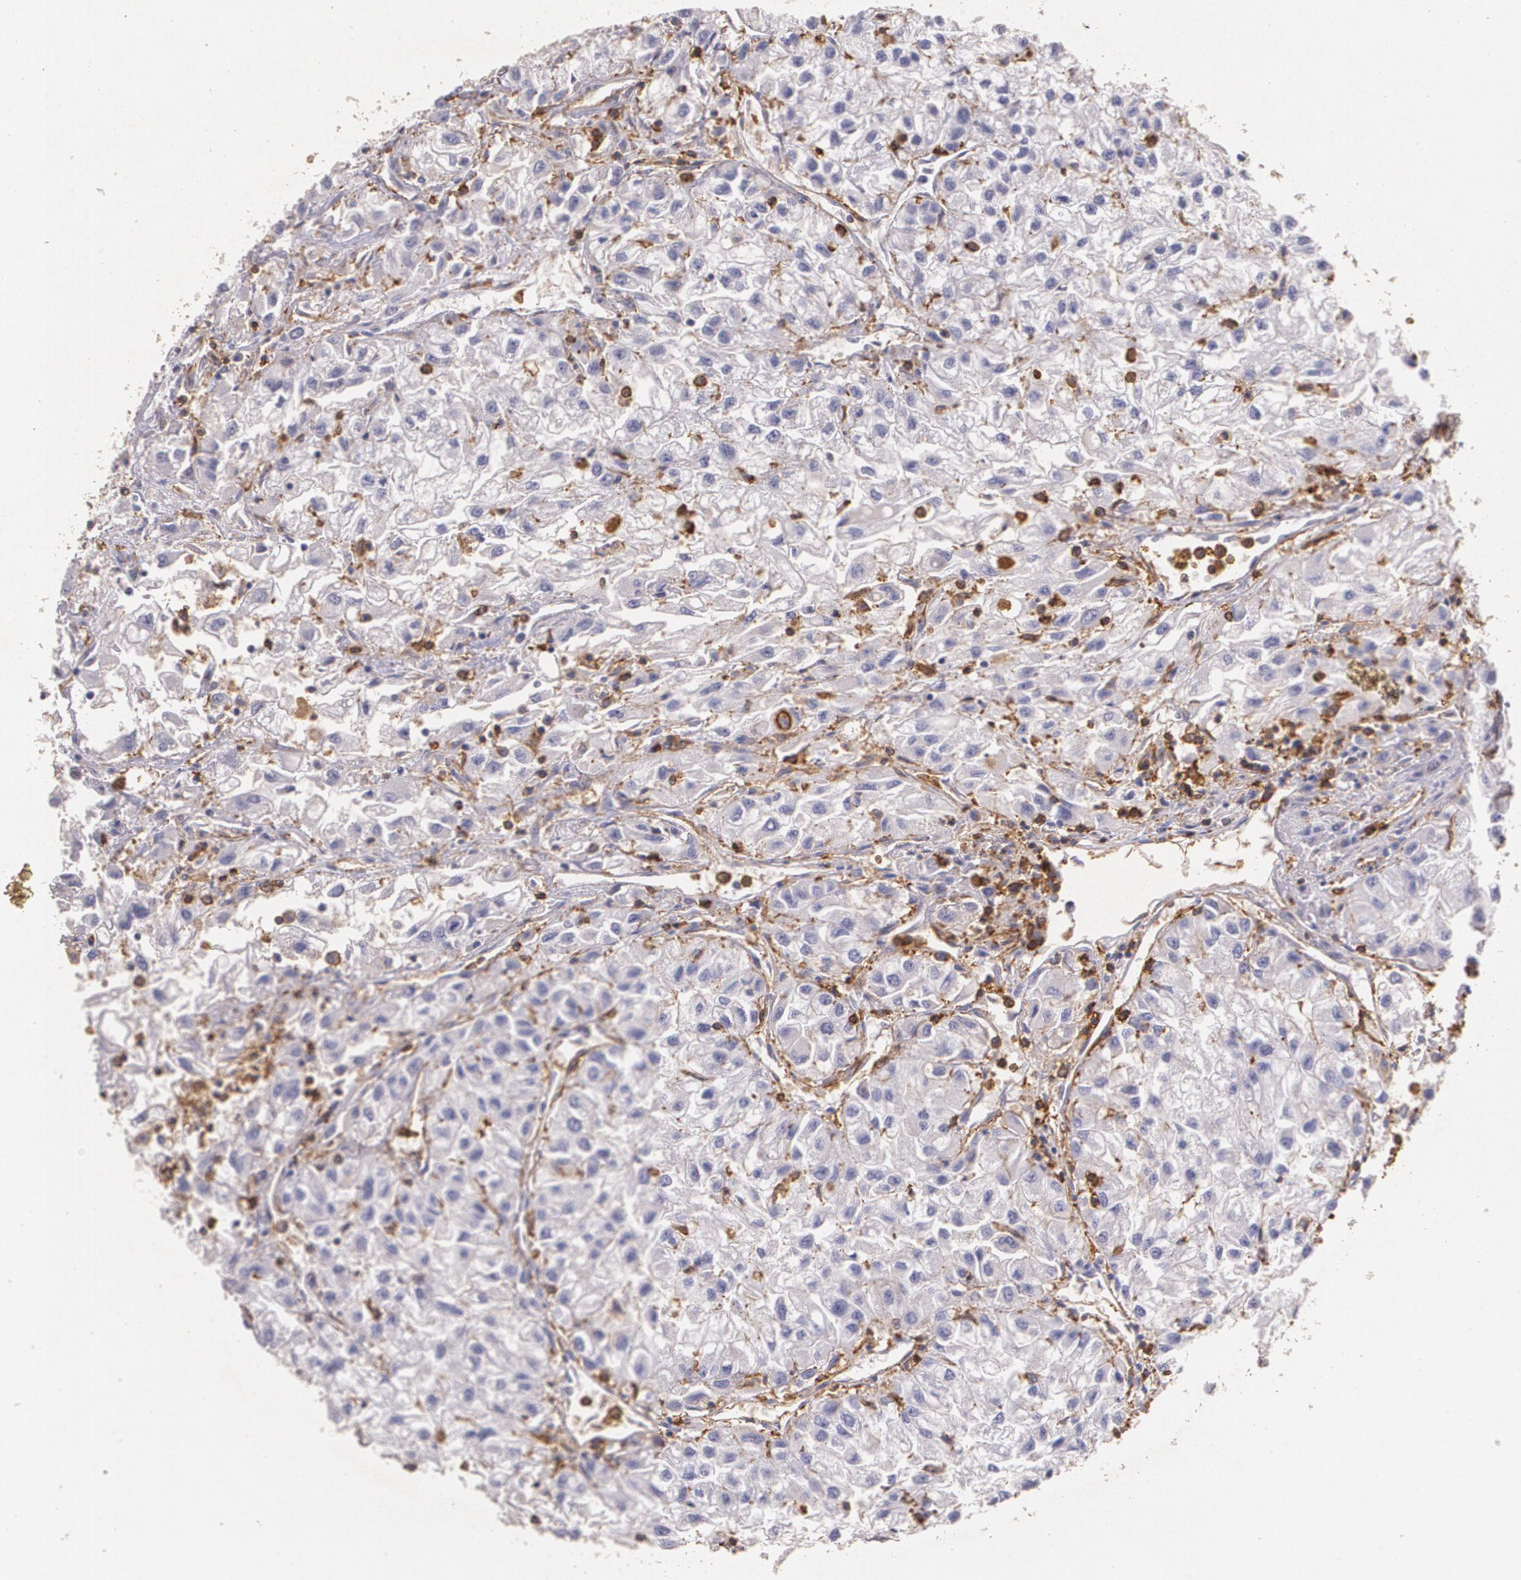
{"staining": {"intensity": "negative", "quantity": "none", "location": "none"}, "tissue": "renal cancer", "cell_type": "Tumor cells", "image_type": "cancer", "snomed": [{"axis": "morphology", "description": "Adenocarcinoma, NOS"}, {"axis": "topography", "description": "Kidney"}], "caption": "This is an immunohistochemistry photomicrograph of renal cancer (adenocarcinoma). There is no positivity in tumor cells.", "gene": "TGFBR1", "patient": {"sex": "male", "age": 59}}